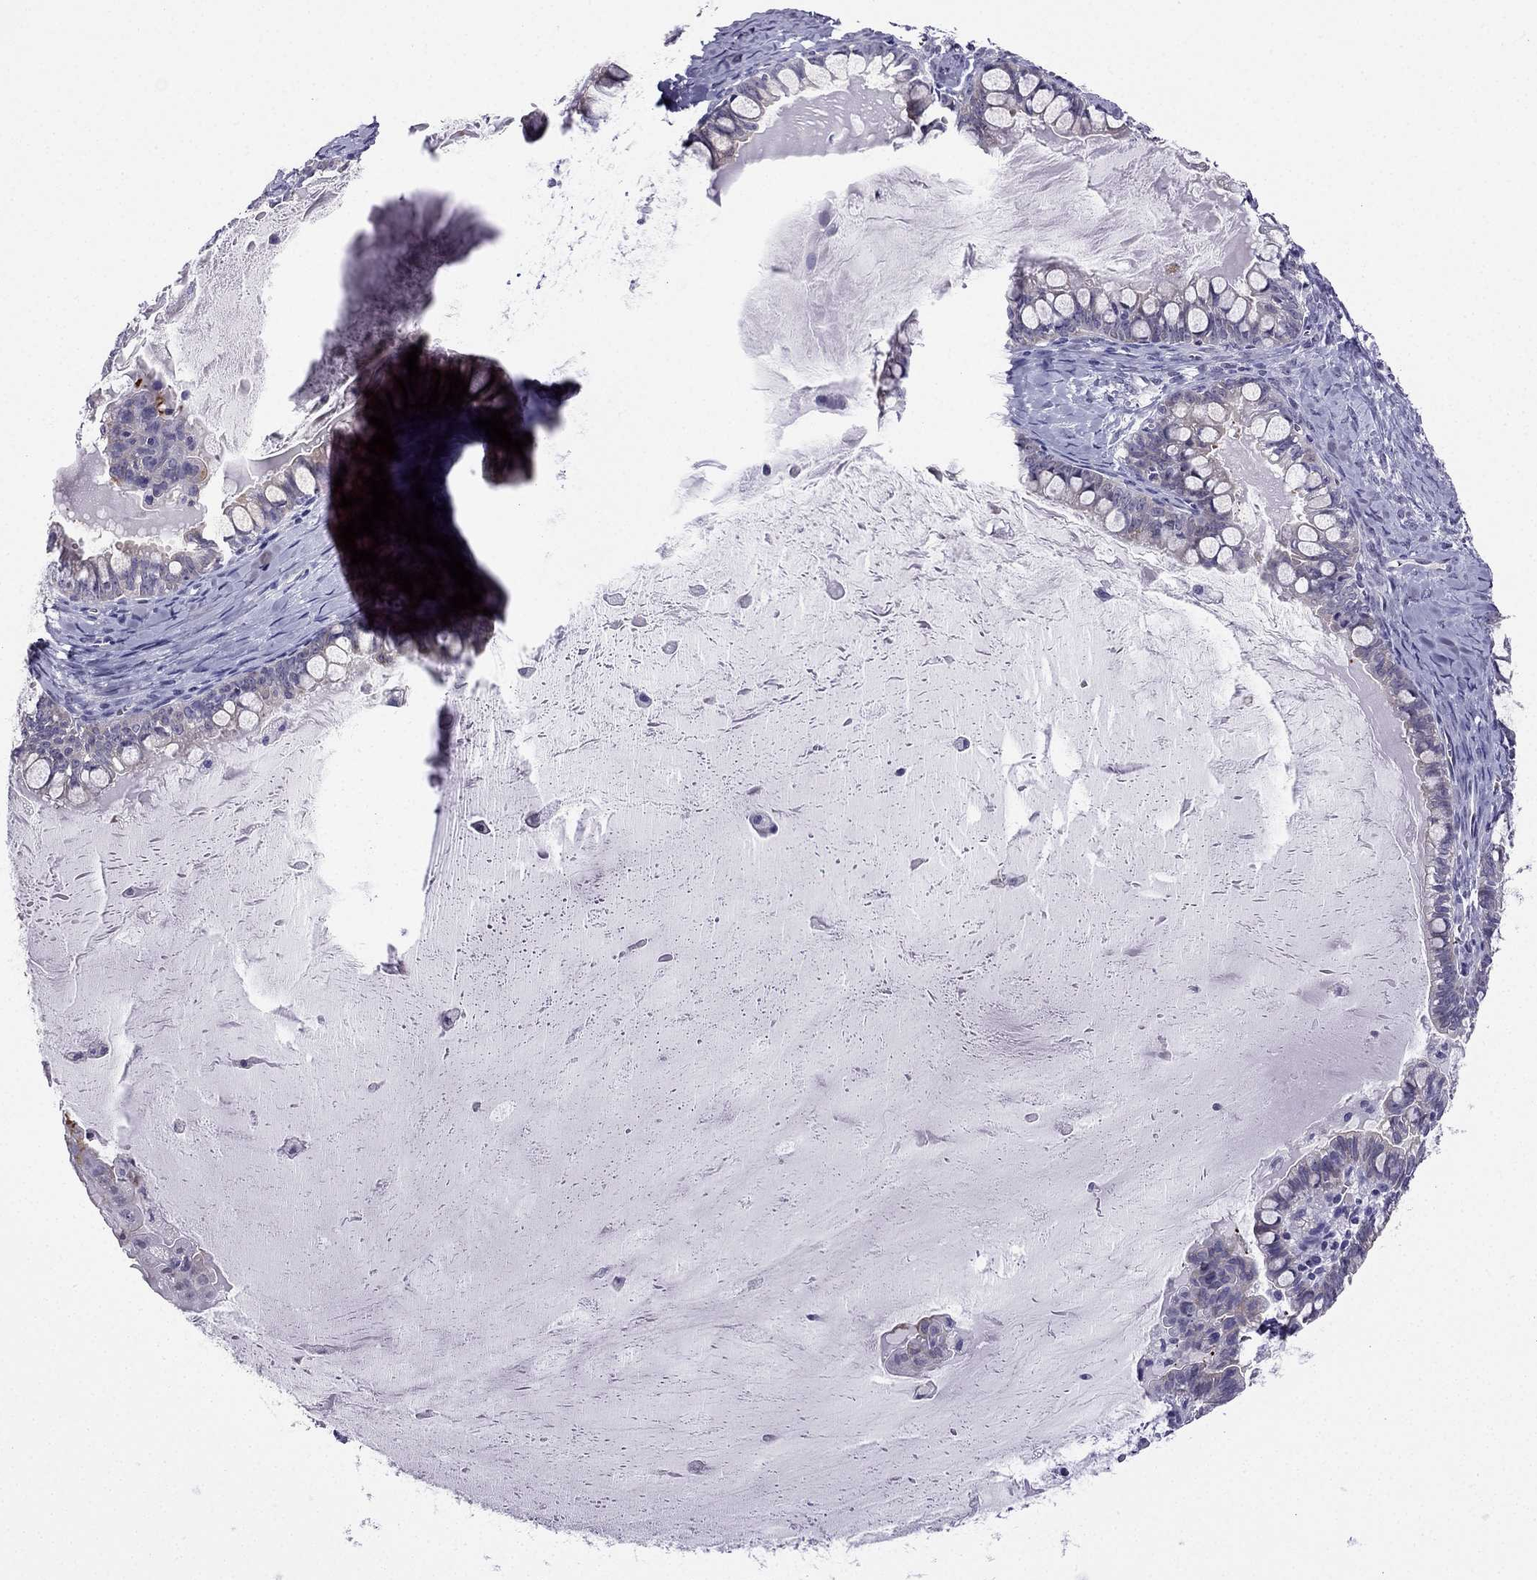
{"staining": {"intensity": "negative", "quantity": "none", "location": "none"}, "tissue": "ovarian cancer", "cell_type": "Tumor cells", "image_type": "cancer", "snomed": [{"axis": "morphology", "description": "Cystadenocarcinoma, mucinous, NOS"}, {"axis": "topography", "description": "Ovary"}], "caption": "Immunohistochemistry (IHC) histopathology image of human ovarian mucinous cystadenocarcinoma stained for a protein (brown), which shows no expression in tumor cells.", "gene": "KCNJ10", "patient": {"sex": "female", "age": 63}}